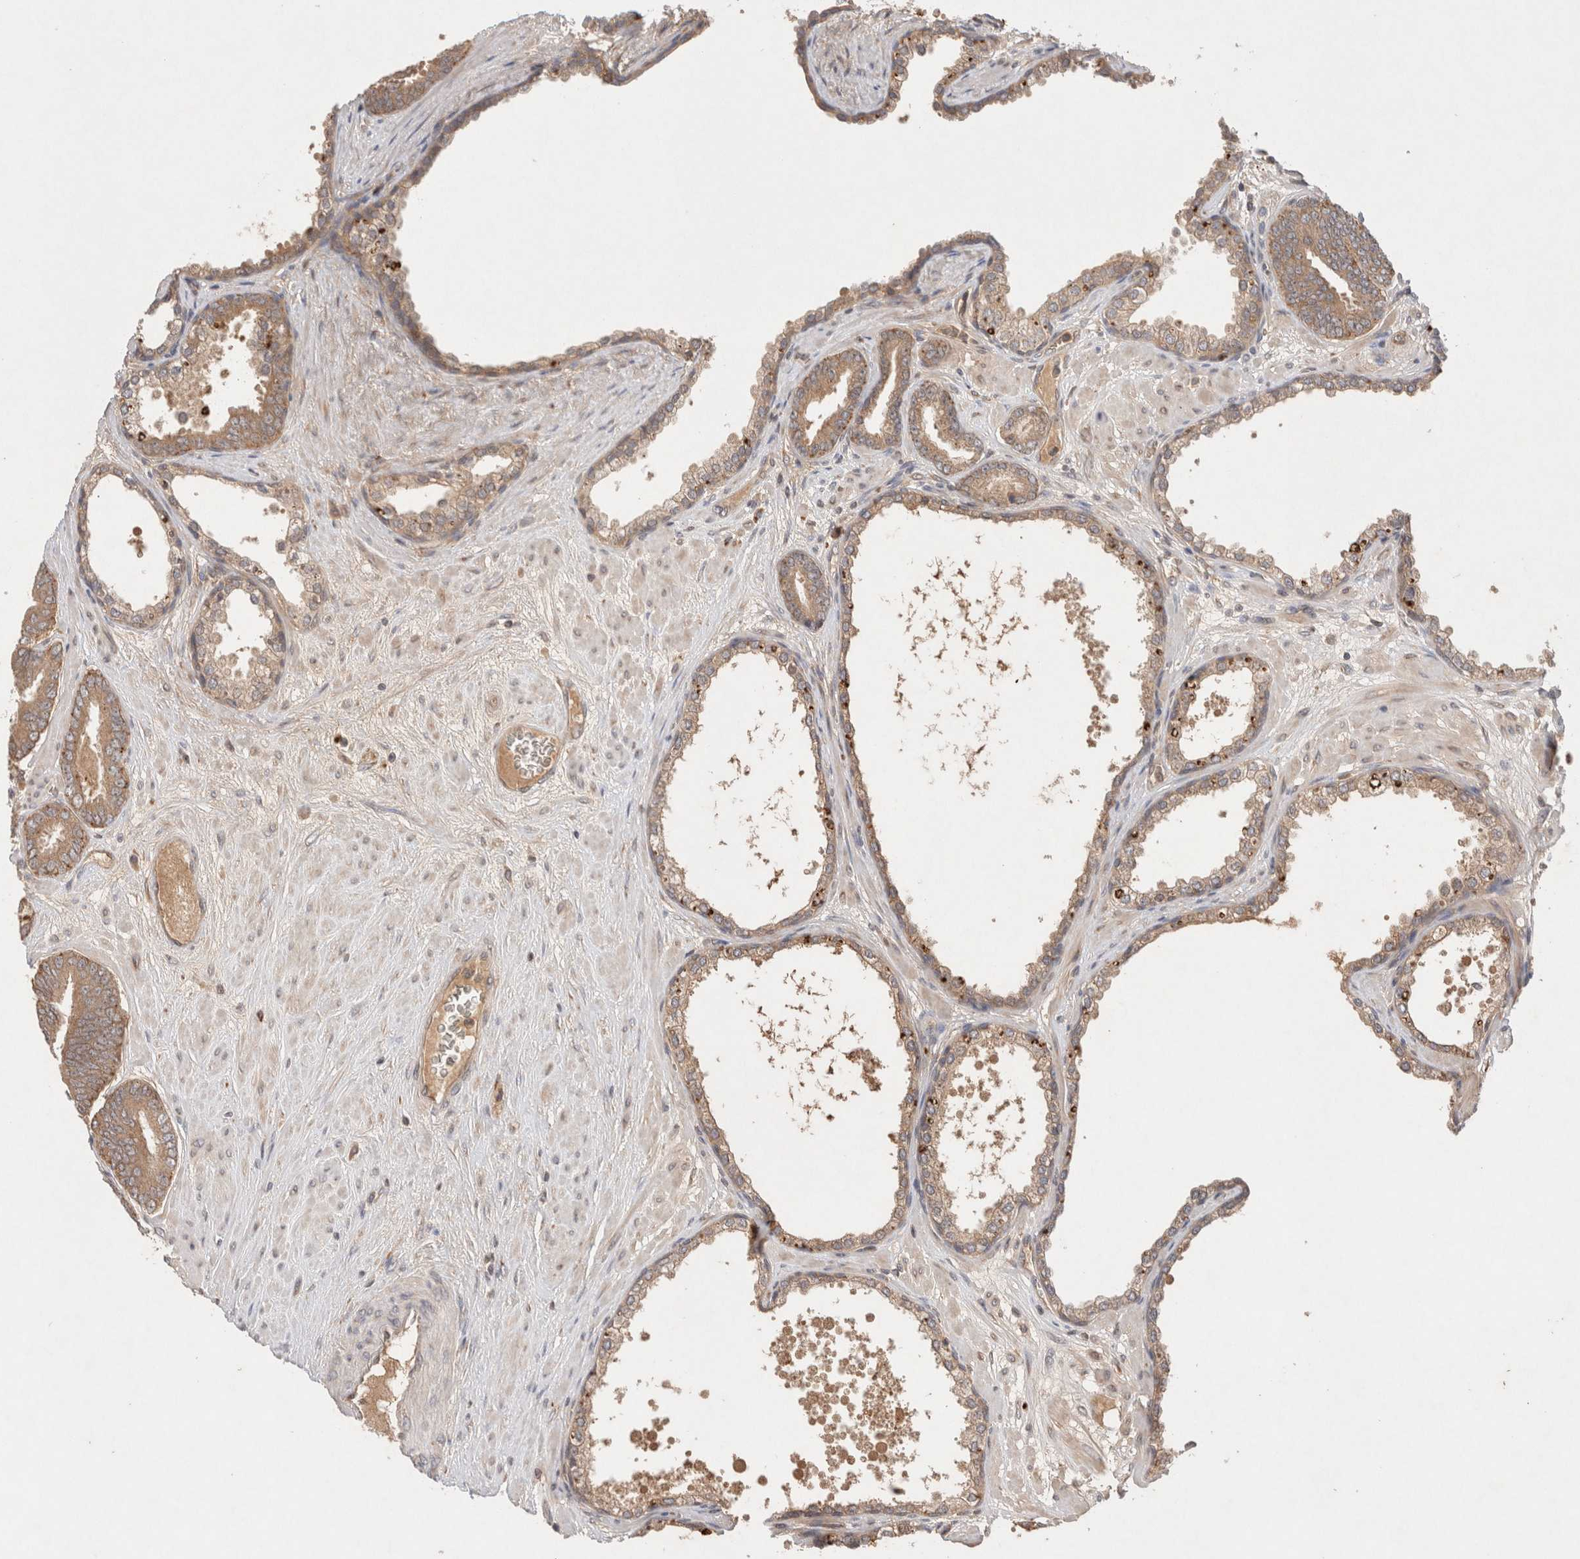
{"staining": {"intensity": "weak", "quantity": ">75%", "location": "cytoplasmic/membranous"}, "tissue": "prostate cancer", "cell_type": "Tumor cells", "image_type": "cancer", "snomed": [{"axis": "morphology", "description": "Adenocarcinoma, Low grade"}, {"axis": "topography", "description": "Prostate"}], "caption": "DAB (3,3'-diaminobenzidine) immunohistochemical staining of human low-grade adenocarcinoma (prostate) shows weak cytoplasmic/membranous protein positivity in about >75% of tumor cells.", "gene": "KLHL20", "patient": {"sex": "male", "age": 62}}